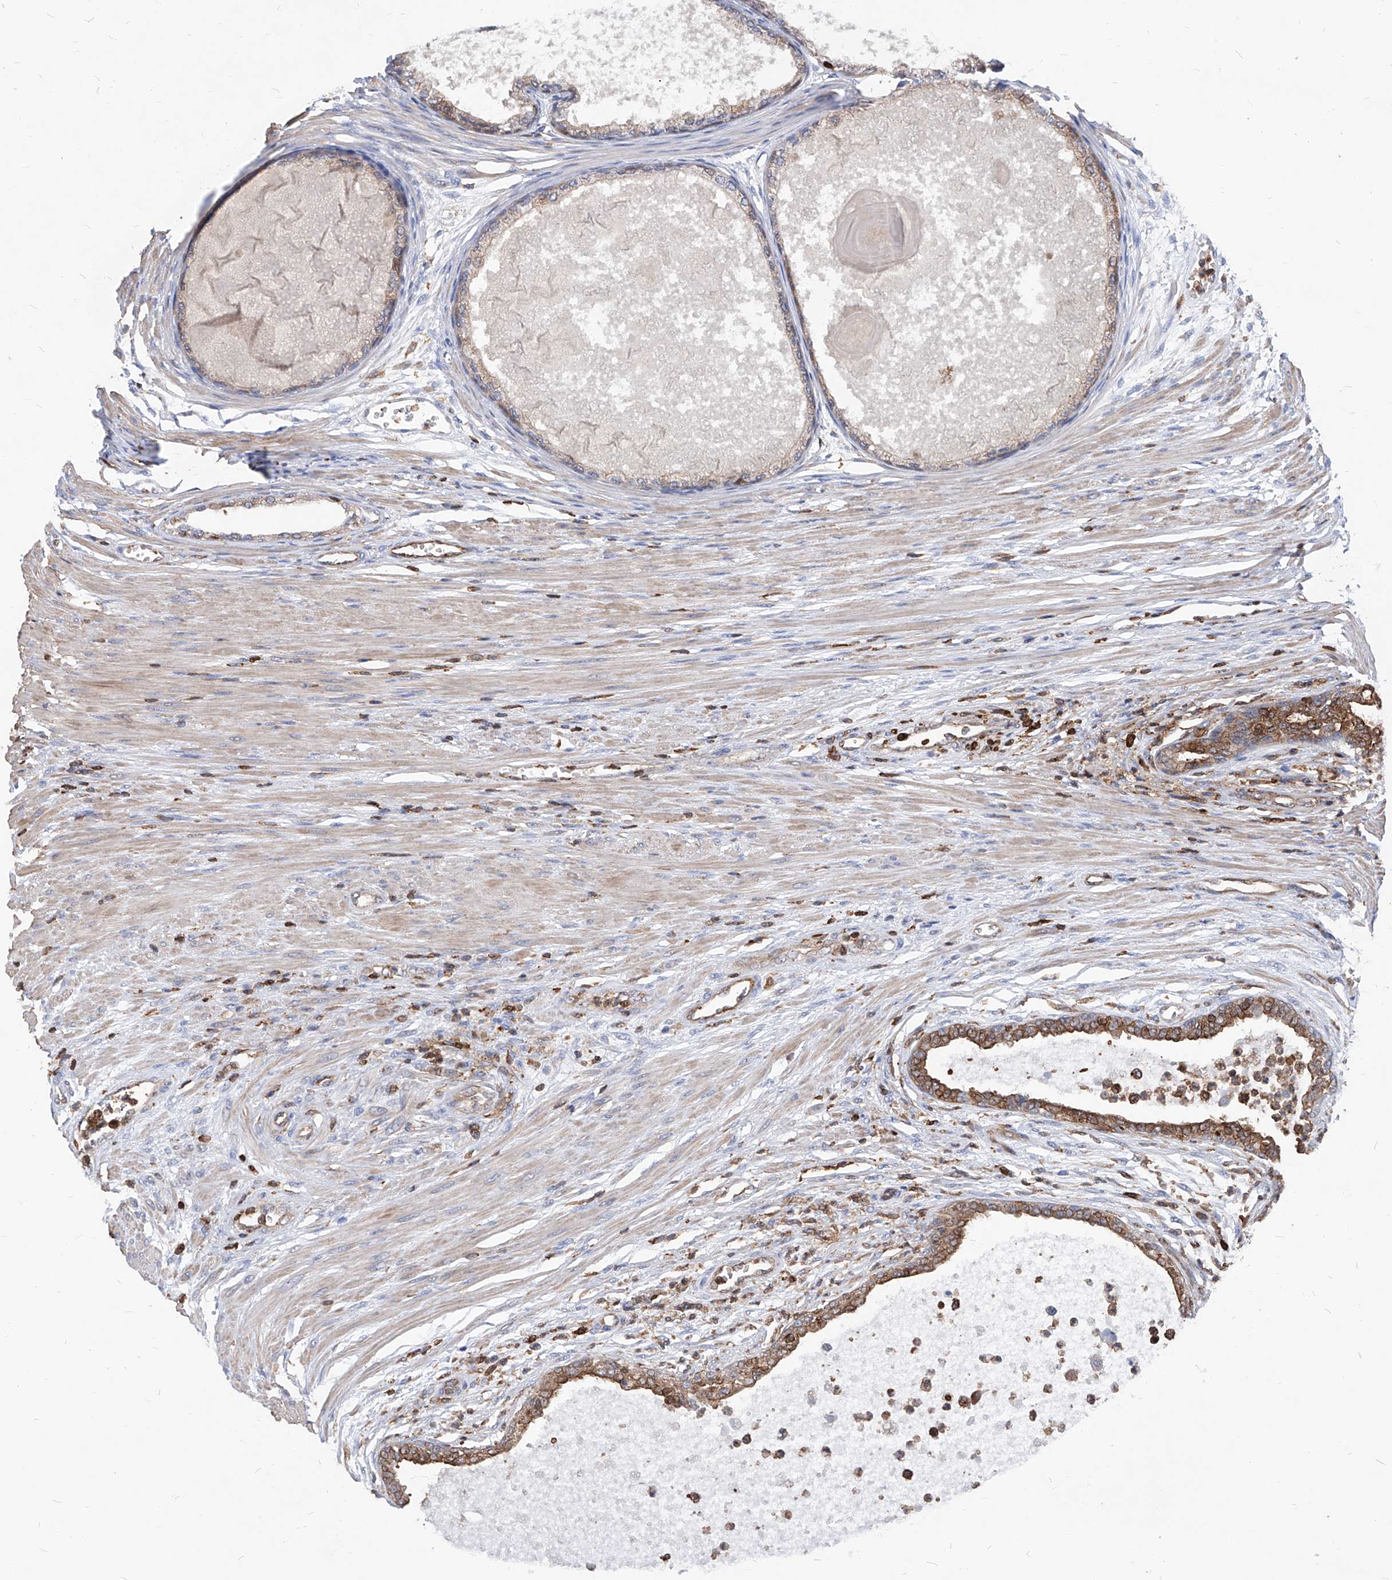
{"staining": {"intensity": "moderate", "quantity": "25%-75%", "location": "cytoplasmic/membranous"}, "tissue": "prostate cancer", "cell_type": "Tumor cells", "image_type": "cancer", "snomed": [{"axis": "morphology", "description": "Normal tissue, NOS"}, {"axis": "morphology", "description": "Adenocarcinoma, Low grade"}, {"axis": "topography", "description": "Prostate"}, {"axis": "topography", "description": "Peripheral nerve tissue"}], "caption": "Human prostate cancer (low-grade adenocarcinoma) stained with a brown dye displays moderate cytoplasmic/membranous positive expression in approximately 25%-75% of tumor cells.", "gene": "ABRACL", "patient": {"sex": "male", "age": 71}}